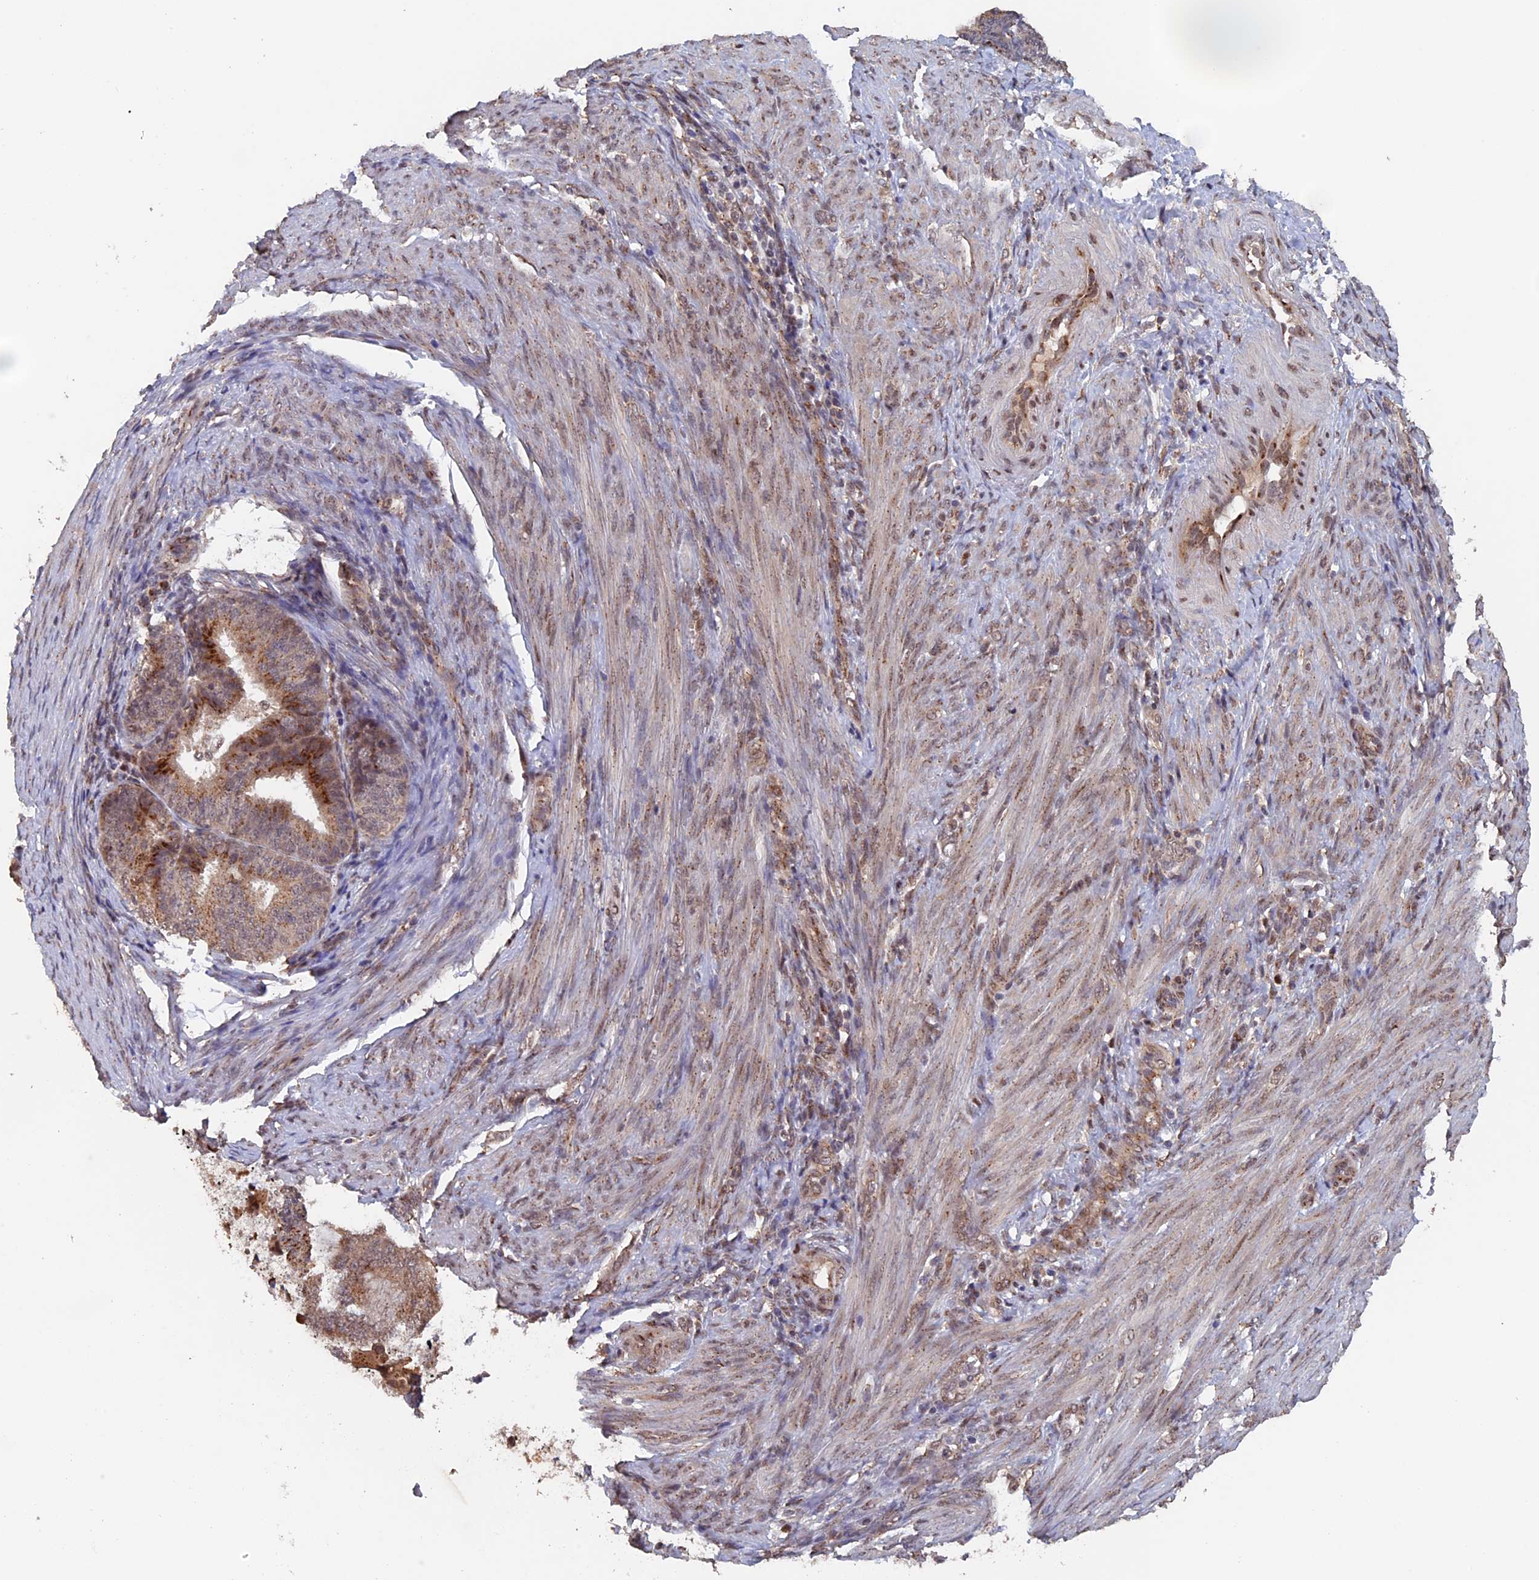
{"staining": {"intensity": "moderate", "quantity": ">75%", "location": "cytoplasmic/membranous"}, "tissue": "endometrial cancer", "cell_type": "Tumor cells", "image_type": "cancer", "snomed": [{"axis": "morphology", "description": "Adenocarcinoma, NOS"}, {"axis": "topography", "description": "Endometrium"}], "caption": "Immunohistochemical staining of human endometrial cancer (adenocarcinoma) demonstrates moderate cytoplasmic/membranous protein staining in approximately >75% of tumor cells.", "gene": "PIGQ", "patient": {"sex": "female", "age": 51}}